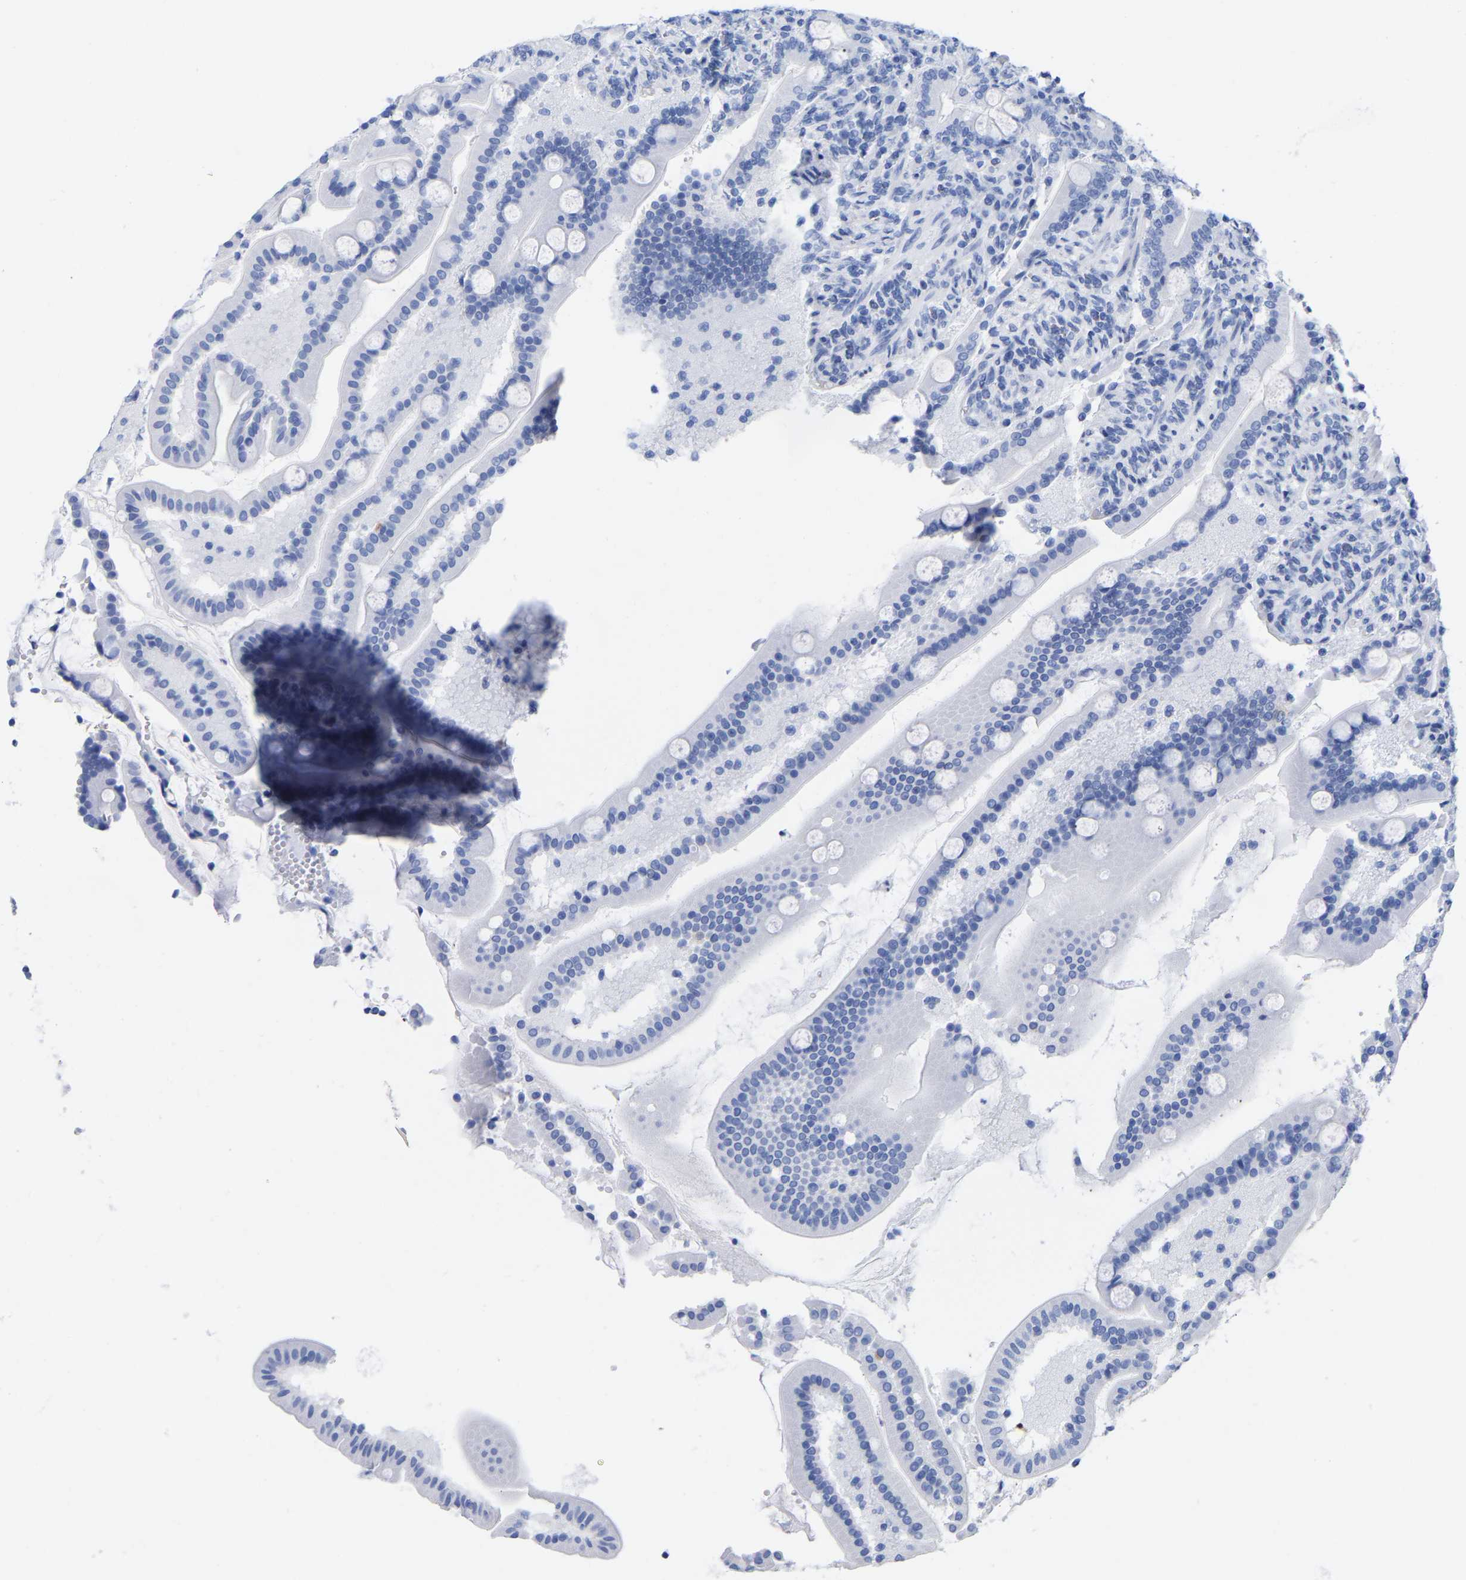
{"staining": {"intensity": "negative", "quantity": "none", "location": "none"}, "tissue": "duodenum", "cell_type": "Glandular cells", "image_type": "normal", "snomed": [{"axis": "morphology", "description": "Normal tissue, NOS"}, {"axis": "topography", "description": "Duodenum"}], "caption": "The IHC histopathology image has no significant positivity in glandular cells of duodenum. (DAB (3,3'-diaminobenzidine) immunohistochemistry (IHC) visualized using brightfield microscopy, high magnification).", "gene": "HAPLN1", "patient": {"sex": "male", "age": 54}}